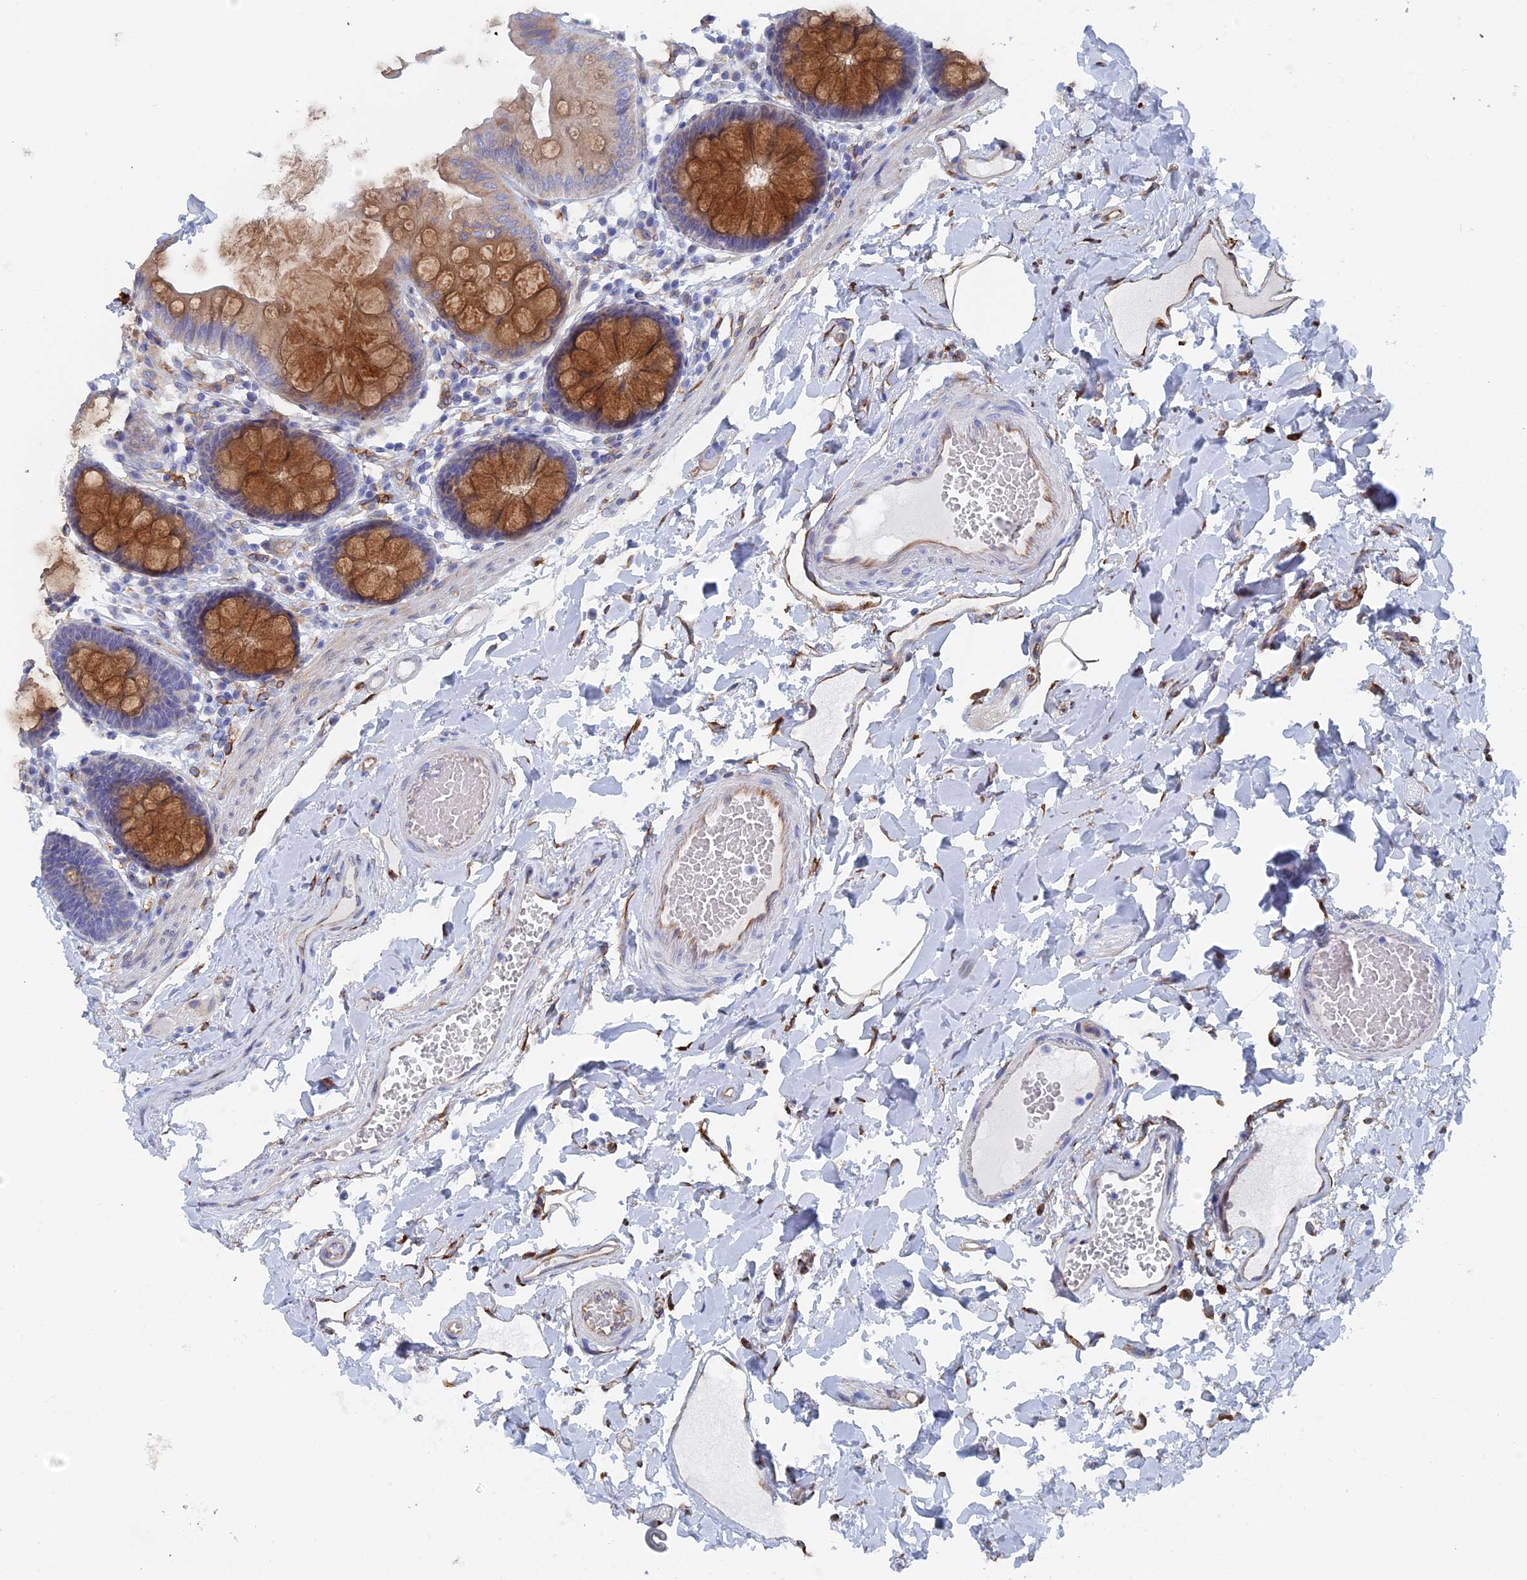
{"staining": {"intensity": "weak", "quantity": "25%-75%", "location": "cytoplasmic/membranous"}, "tissue": "colon", "cell_type": "Endothelial cells", "image_type": "normal", "snomed": [{"axis": "morphology", "description": "Normal tissue, NOS"}, {"axis": "topography", "description": "Colon"}], "caption": "Brown immunohistochemical staining in benign colon displays weak cytoplasmic/membranous positivity in about 25%-75% of endothelial cells. The staining was performed using DAB, with brown indicating positive protein expression. Nuclei are stained blue with hematoxylin.", "gene": "COG7", "patient": {"sex": "male", "age": 84}}